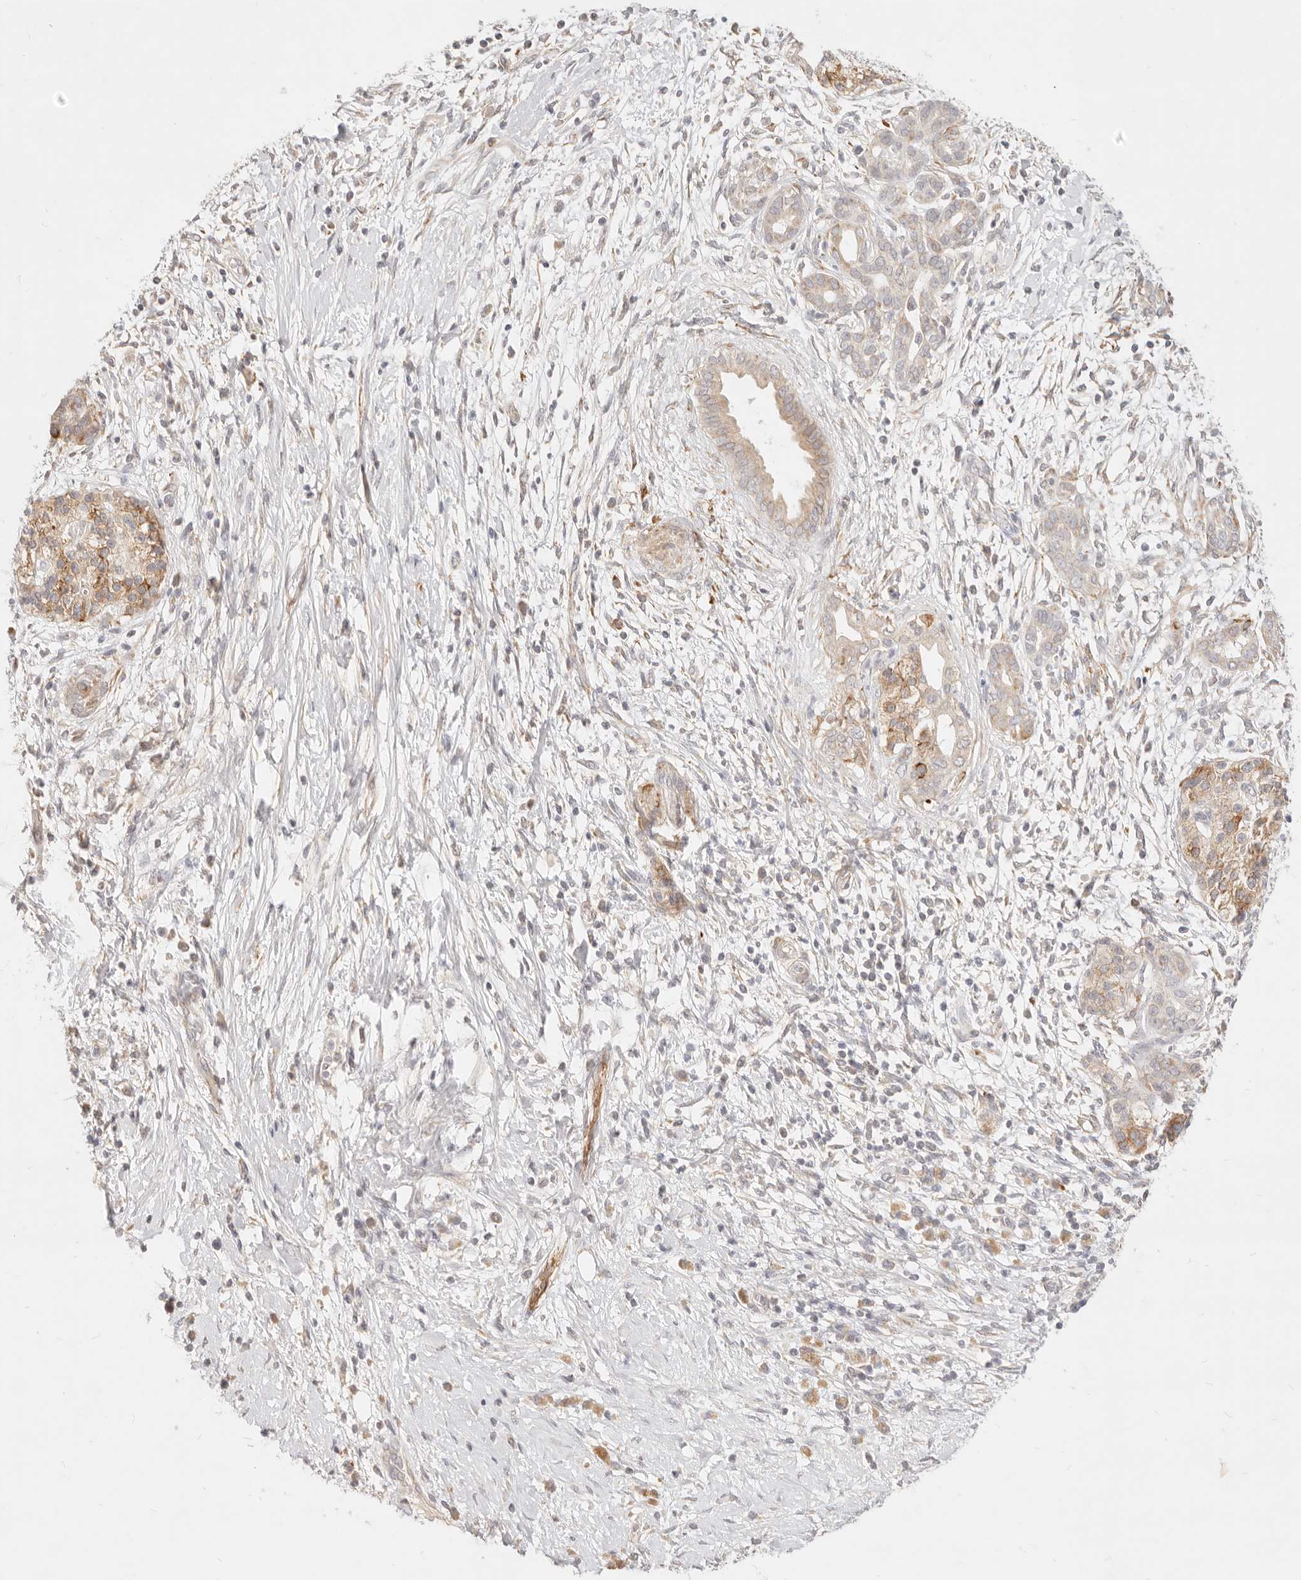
{"staining": {"intensity": "negative", "quantity": "none", "location": "none"}, "tissue": "pancreatic cancer", "cell_type": "Tumor cells", "image_type": "cancer", "snomed": [{"axis": "morphology", "description": "Adenocarcinoma, NOS"}, {"axis": "topography", "description": "Pancreas"}], "caption": "The histopathology image reveals no staining of tumor cells in adenocarcinoma (pancreatic).", "gene": "RUBCNL", "patient": {"sex": "male", "age": 58}}